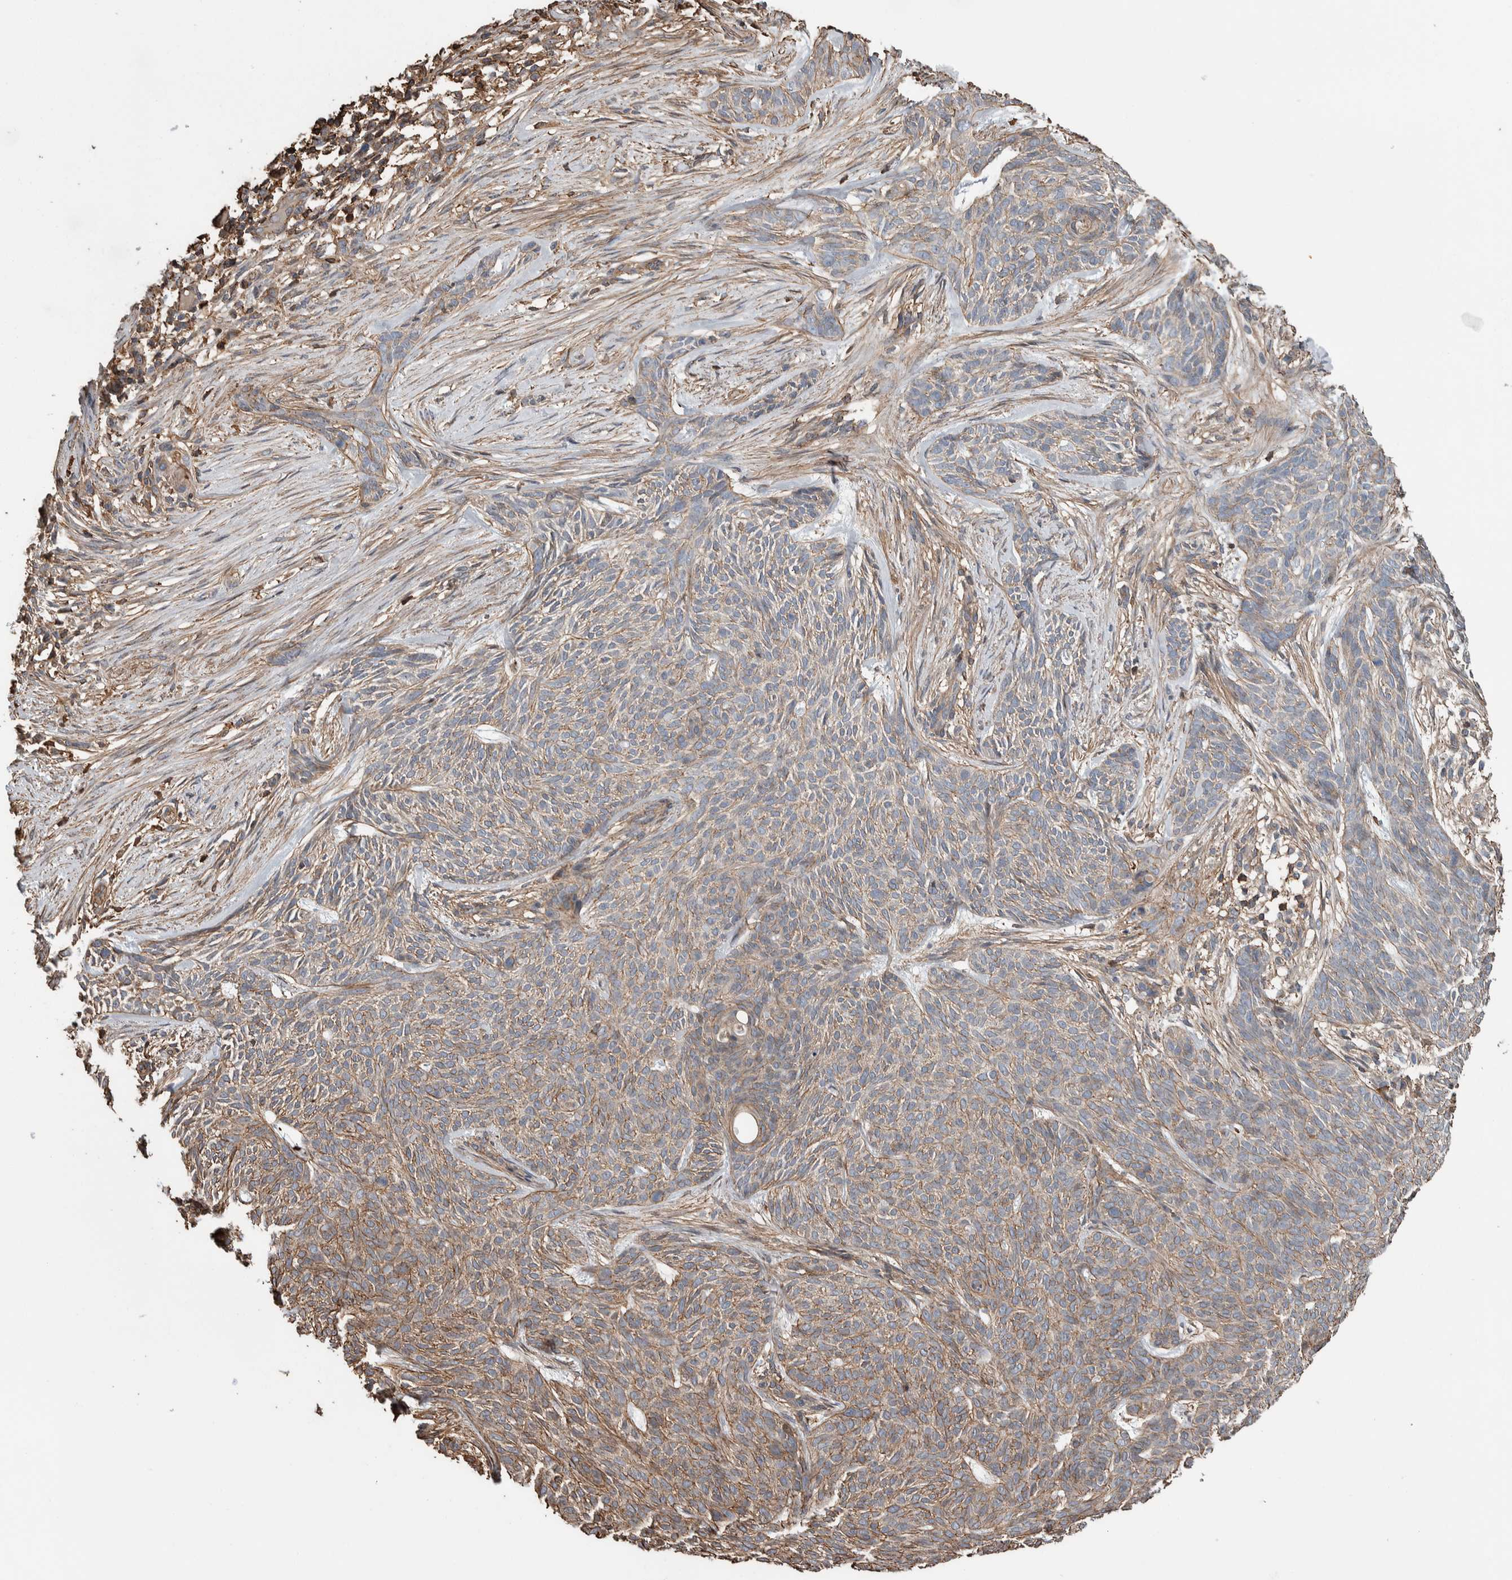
{"staining": {"intensity": "weak", "quantity": ">75%", "location": "cytoplasmic/membranous"}, "tissue": "skin cancer", "cell_type": "Tumor cells", "image_type": "cancer", "snomed": [{"axis": "morphology", "description": "Basal cell carcinoma"}, {"axis": "topography", "description": "Skin"}], "caption": "Tumor cells demonstrate weak cytoplasmic/membranous staining in approximately >75% of cells in skin cancer. (DAB (3,3'-diaminobenzidine) IHC with brightfield microscopy, high magnification).", "gene": "ENPP2", "patient": {"sex": "female", "age": 59}}